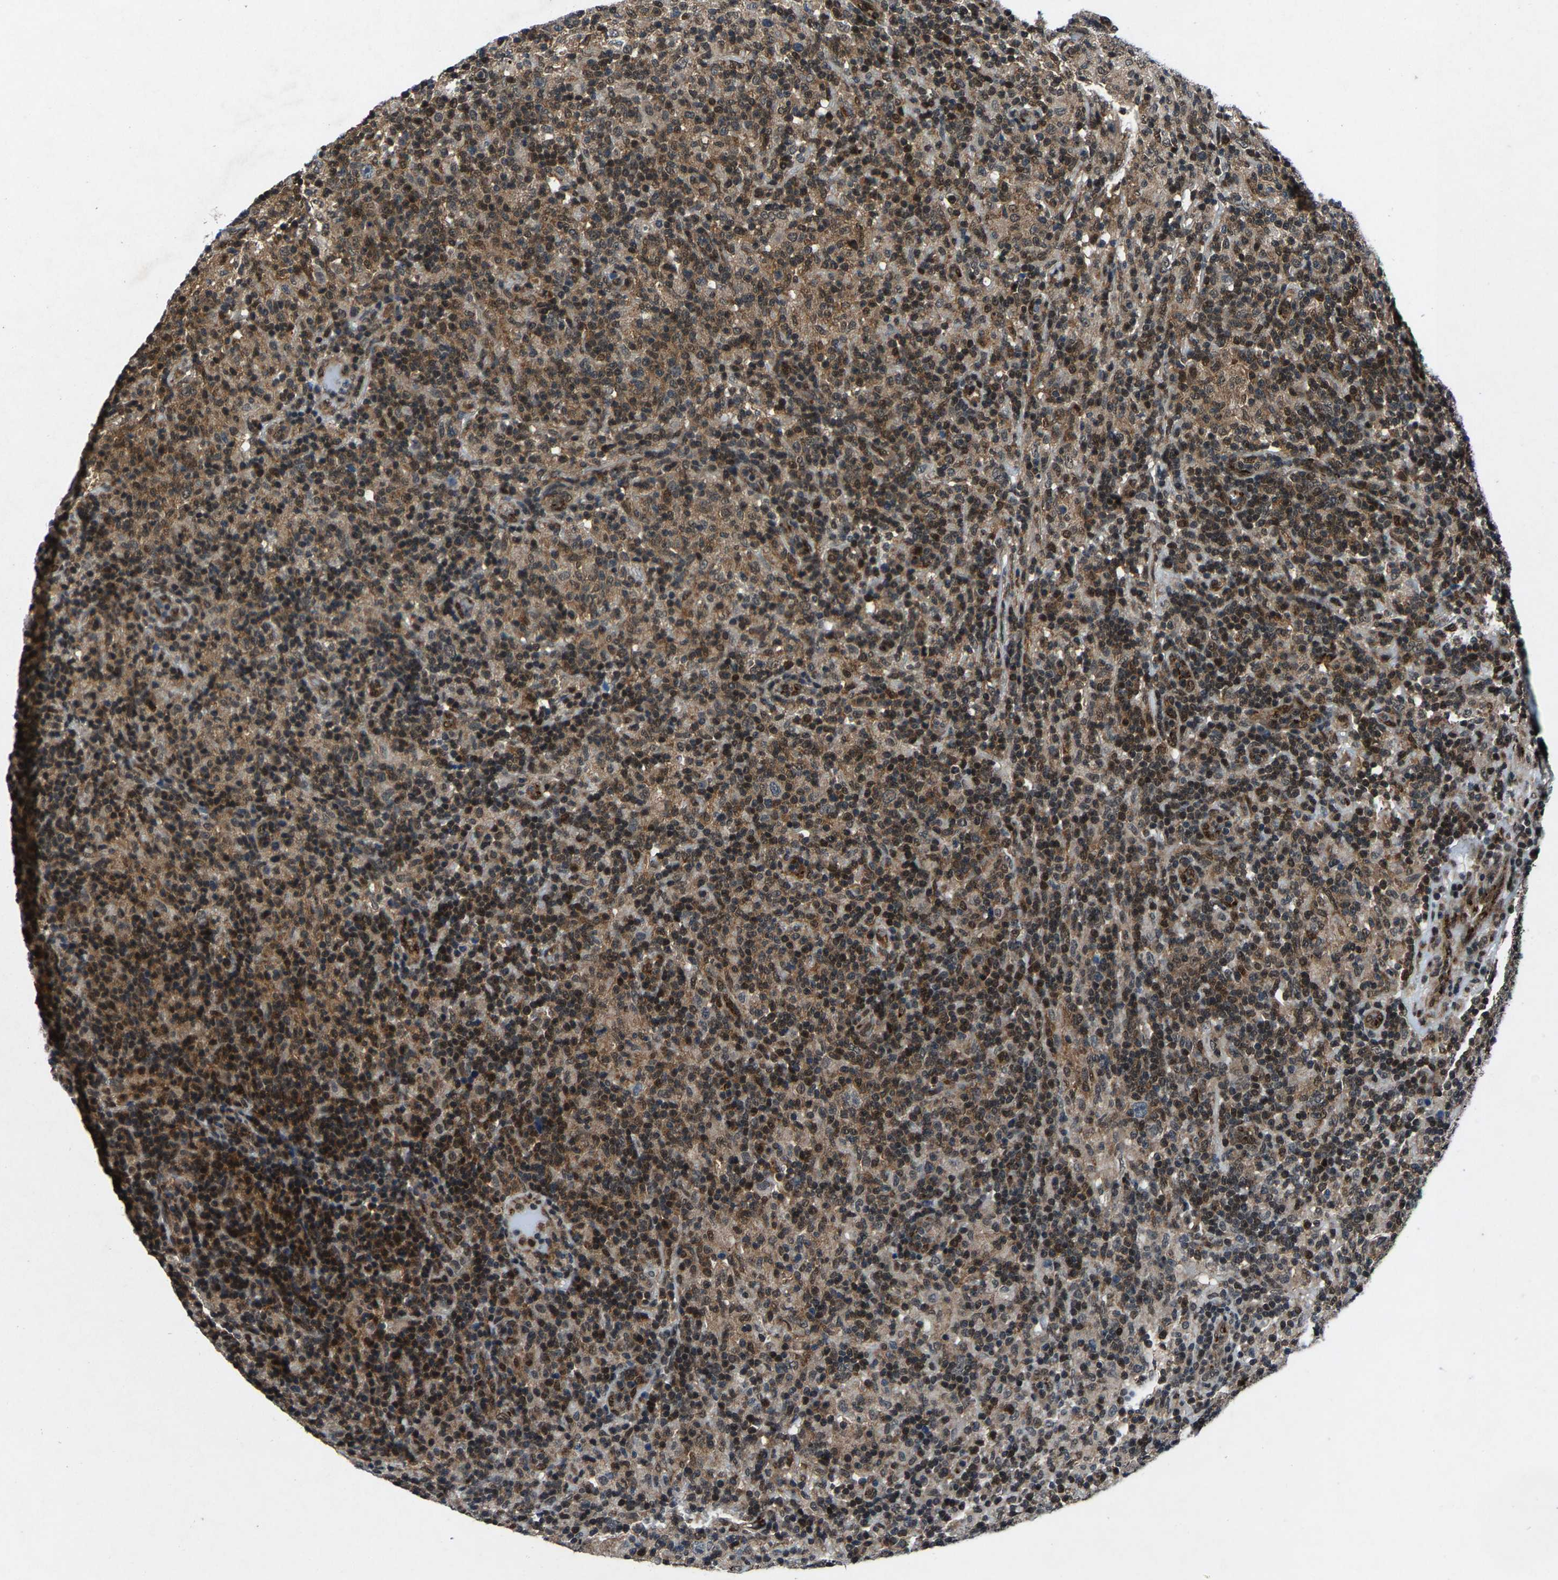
{"staining": {"intensity": "negative", "quantity": "none", "location": "none"}, "tissue": "lymphoma", "cell_type": "Tumor cells", "image_type": "cancer", "snomed": [{"axis": "morphology", "description": "Hodgkin's disease, NOS"}, {"axis": "topography", "description": "Lymph node"}], "caption": "Human lymphoma stained for a protein using immunohistochemistry (IHC) shows no expression in tumor cells.", "gene": "ATXN3", "patient": {"sex": "male", "age": 70}}